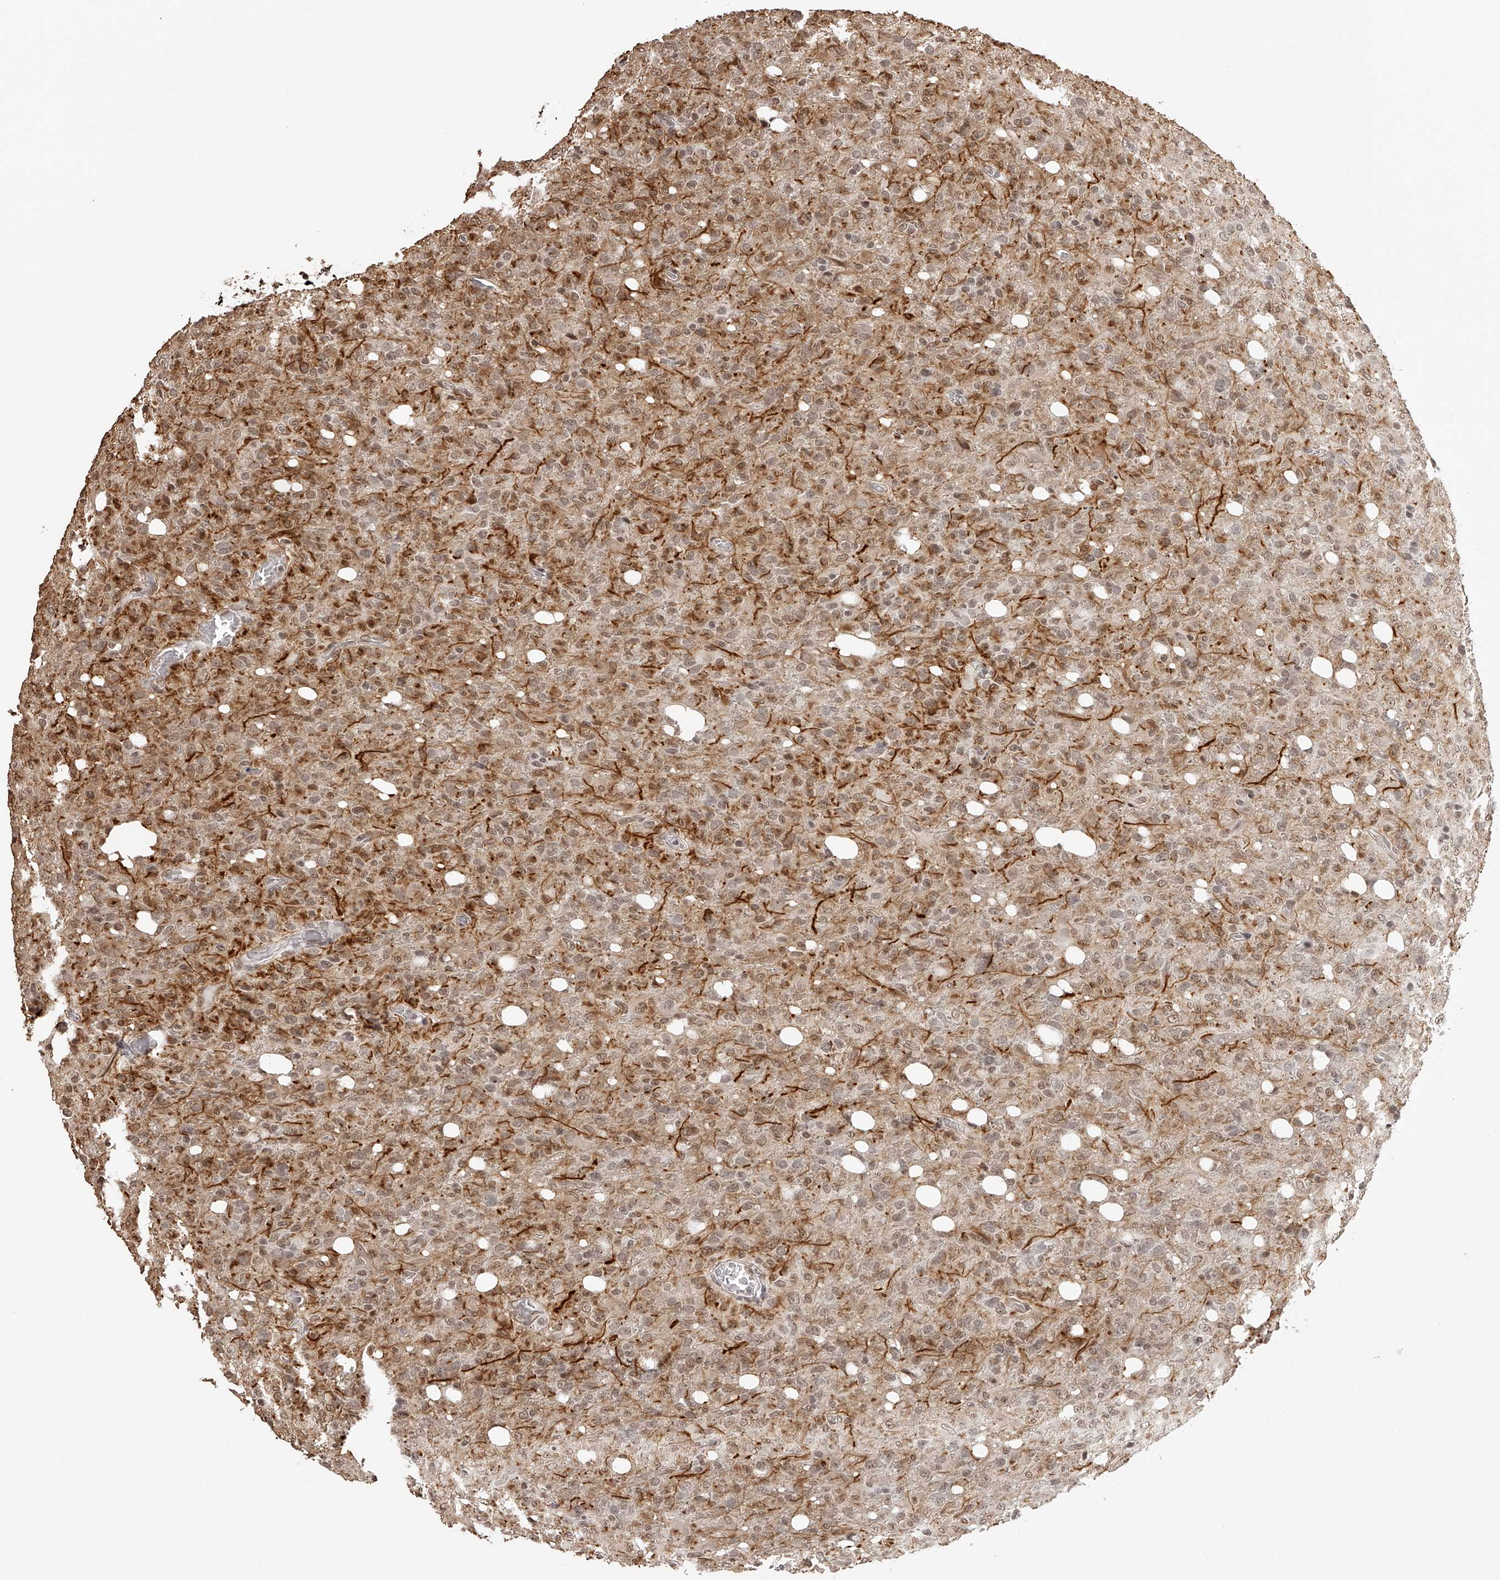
{"staining": {"intensity": "weak", "quantity": ">75%", "location": "nuclear"}, "tissue": "glioma", "cell_type": "Tumor cells", "image_type": "cancer", "snomed": [{"axis": "morphology", "description": "Glioma, malignant, High grade"}, {"axis": "topography", "description": "Brain"}], "caption": "The immunohistochemical stain labels weak nuclear expression in tumor cells of glioma tissue.", "gene": "ZNF503", "patient": {"sex": "female", "age": 57}}